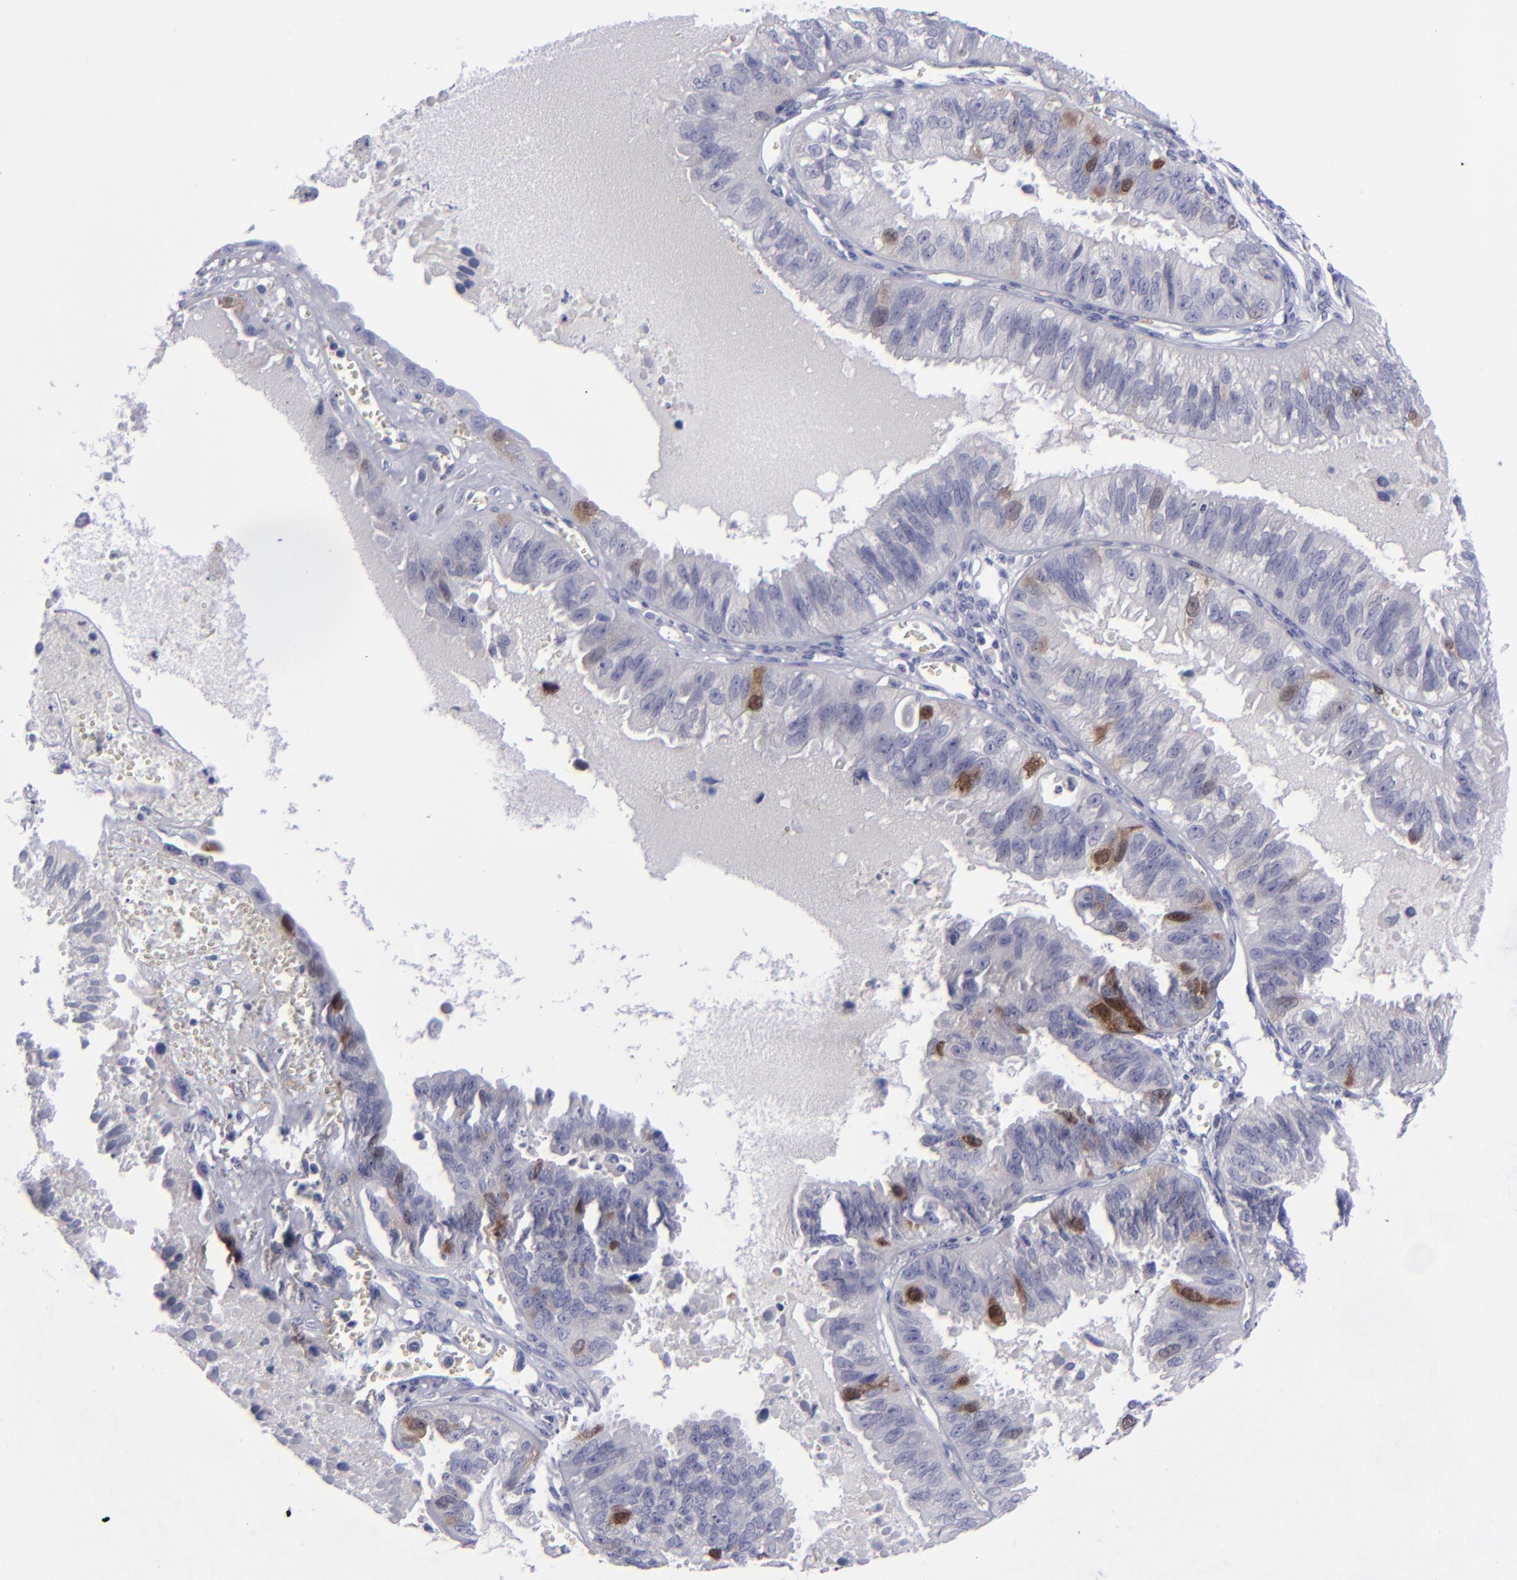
{"staining": {"intensity": "moderate", "quantity": "<25%", "location": "cytoplasmic/membranous,nuclear"}, "tissue": "ovarian cancer", "cell_type": "Tumor cells", "image_type": "cancer", "snomed": [{"axis": "morphology", "description": "Carcinoma, endometroid"}, {"axis": "topography", "description": "Ovary"}], "caption": "Human ovarian endometroid carcinoma stained for a protein (brown) reveals moderate cytoplasmic/membranous and nuclear positive expression in about <25% of tumor cells.", "gene": "AURKA", "patient": {"sex": "female", "age": 85}}